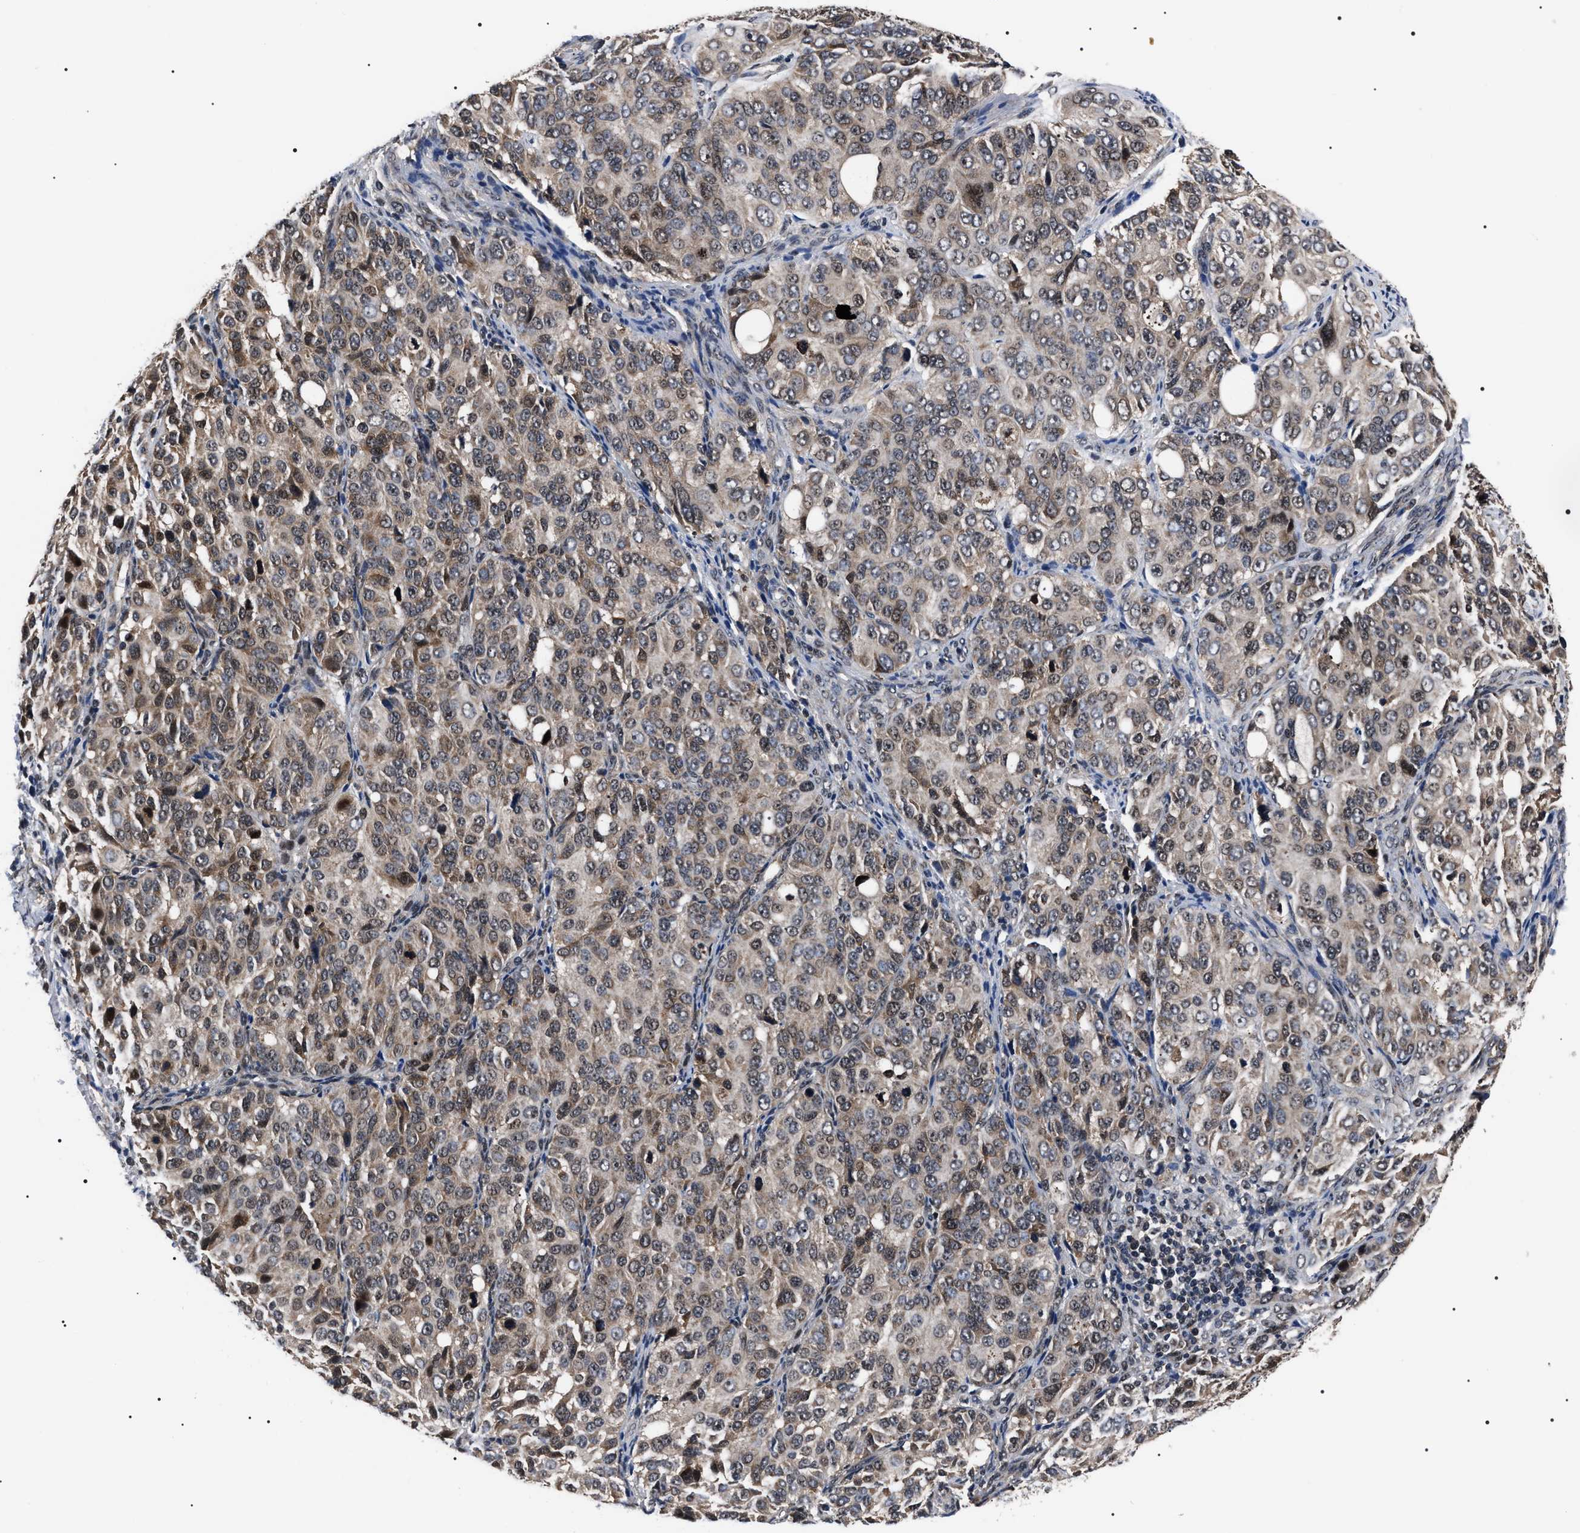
{"staining": {"intensity": "weak", "quantity": ">75%", "location": "cytoplasmic/membranous"}, "tissue": "ovarian cancer", "cell_type": "Tumor cells", "image_type": "cancer", "snomed": [{"axis": "morphology", "description": "Carcinoma, endometroid"}, {"axis": "topography", "description": "Ovary"}], "caption": "High-magnification brightfield microscopy of ovarian cancer stained with DAB (brown) and counterstained with hematoxylin (blue). tumor cells exhibit weak cytoplasmic/membranous staining is seen in about>75% of cells. The protein is stained brown, and the nuclei are stained in blue (DAB IHC with brightfield microscopy, high magnification).", "gene": "CSNK2A1", "patient": {"sex": "female", "age": 51}}